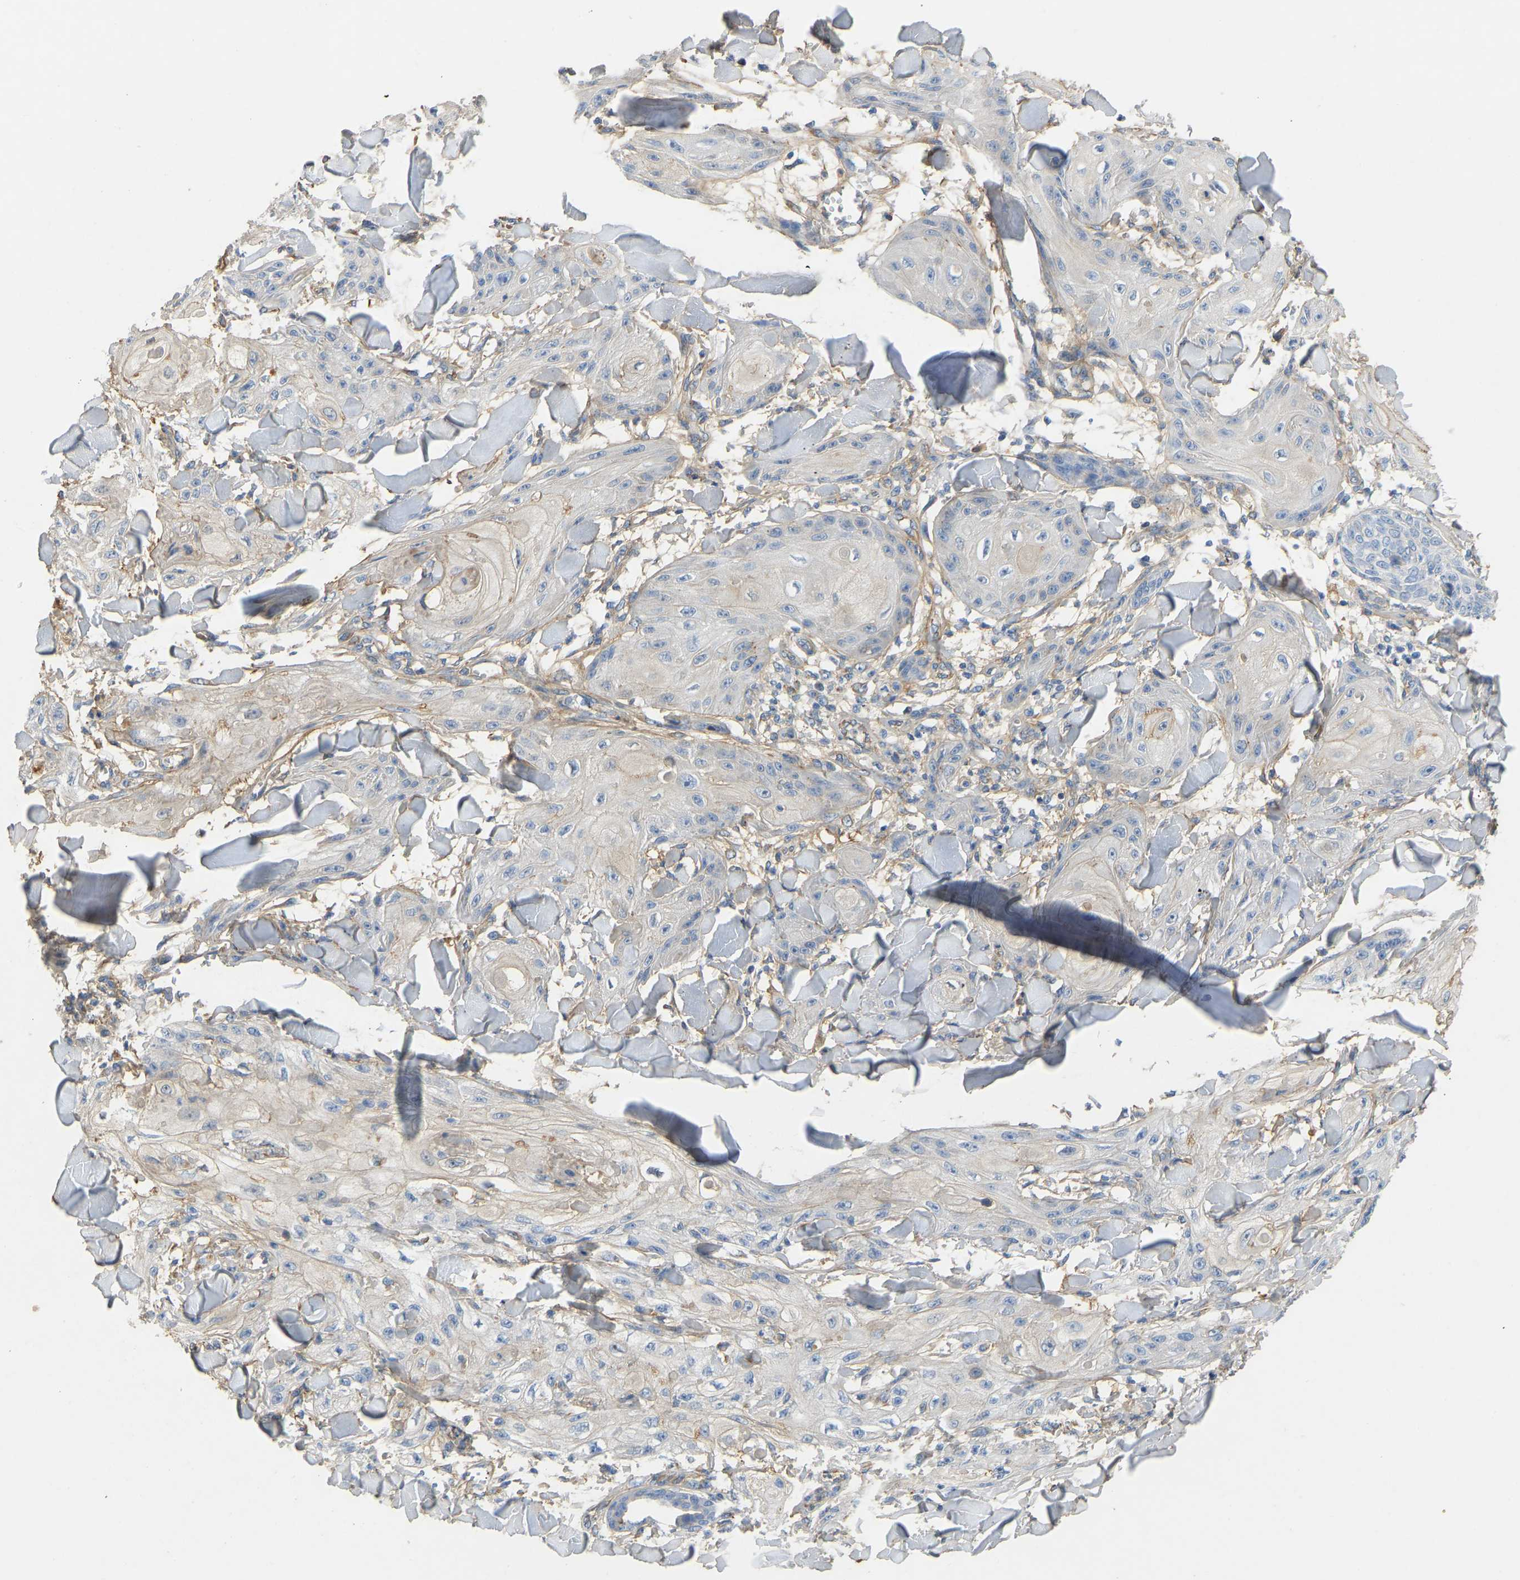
{"staining": {"intensity": "negative", "quantity": "none", "location": "none"}, "tissue": "skin cancer", "cell_type": "Tumor cells", "image_type": "cancer", "snomed": [{"axis": "morphology", "description": "Squamous cell carcinoma, NOS"}, {"axis": "topography", "description": "Skin"}], "caption": "Immunohistochemical staining of human squamous cell carcinoma (skin) demonstrates no significant staining in tumor cells.", "gene": "TECTA", "patient": {"sex": "male", "age": 74}}